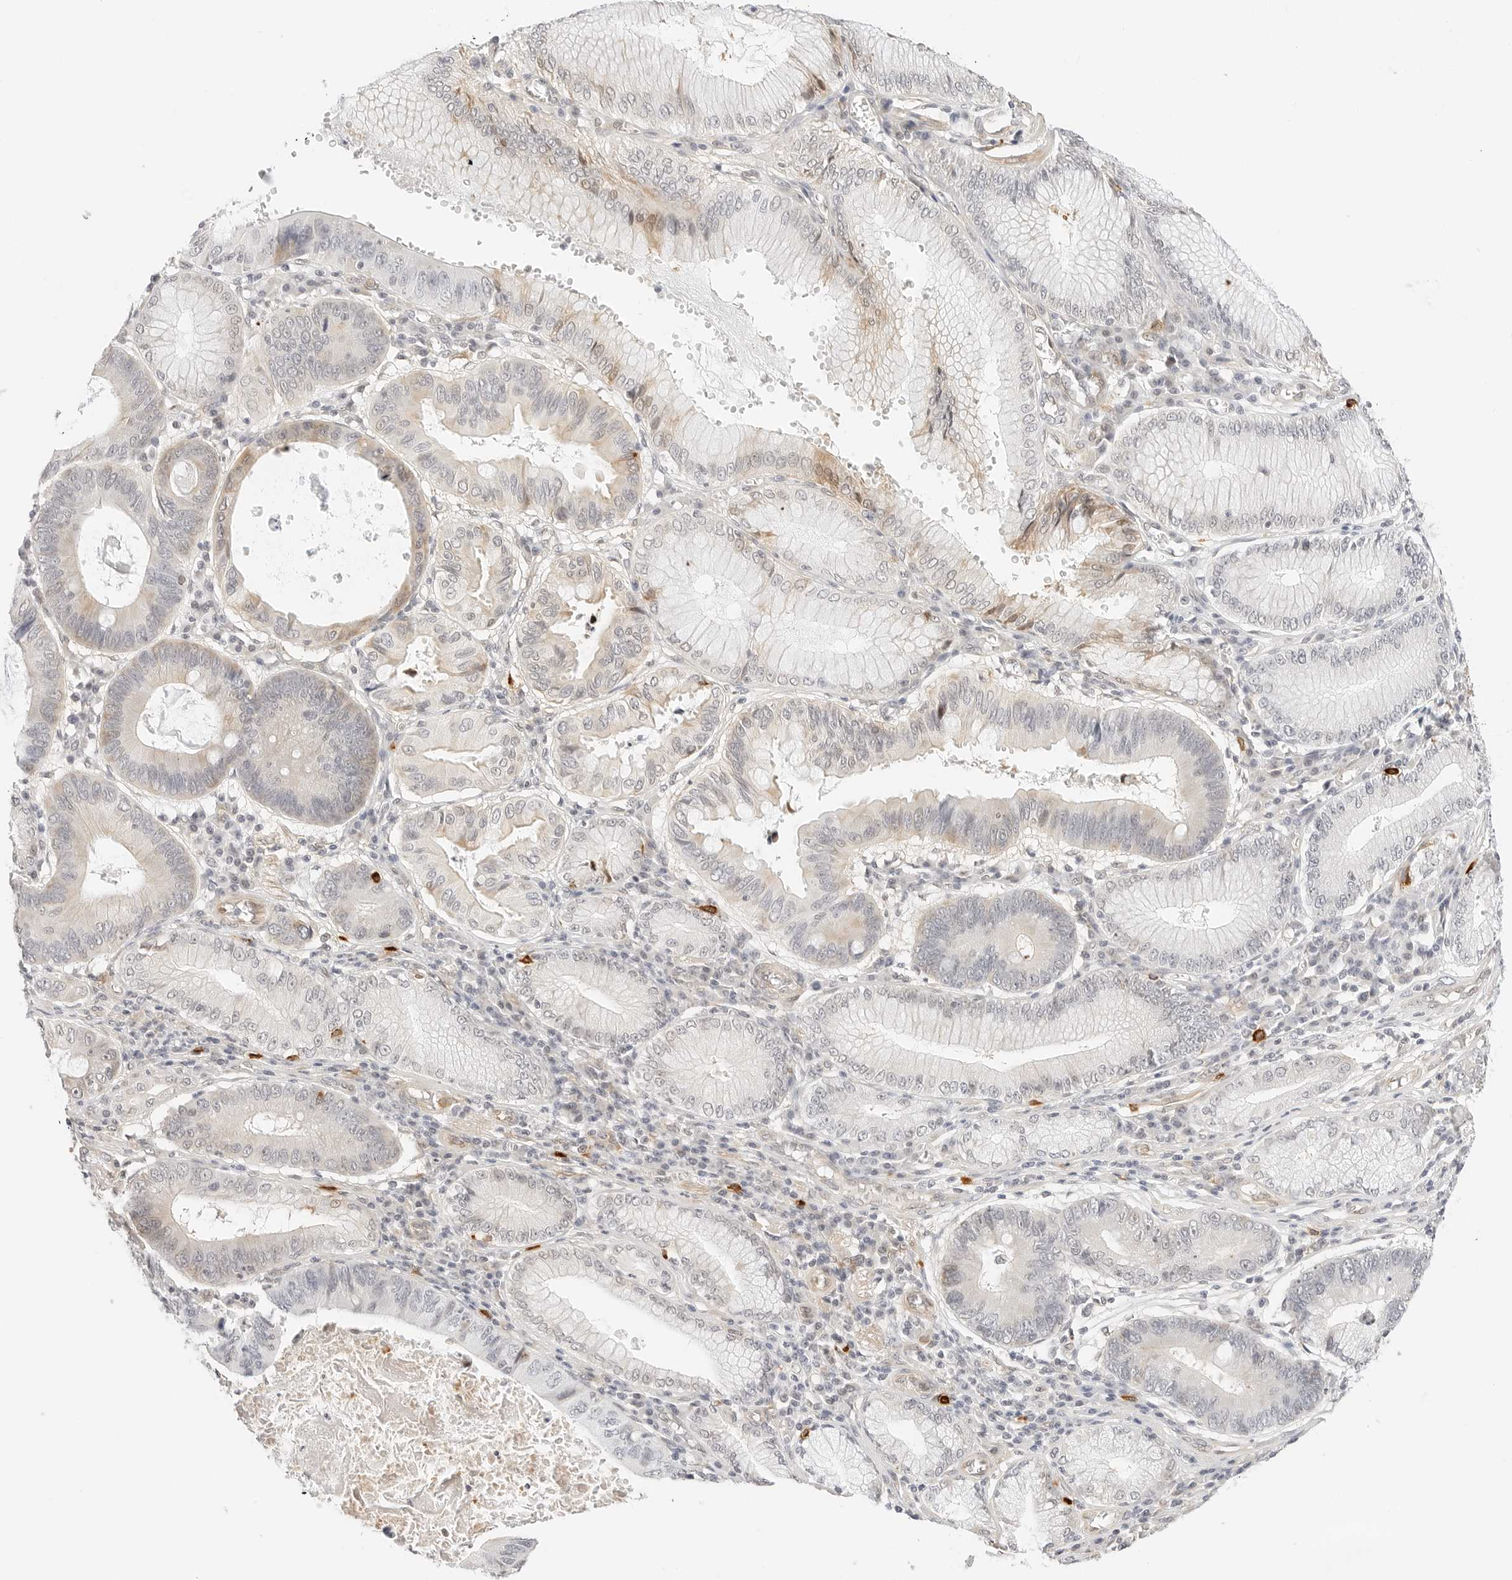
{"staining": {"intensity": "weak", "quantity": "25%-75%", "location": "cytoplasmic/membranous,nuclear"}, "tissue": "stomach cancer", "cell_type": "Tumor cells", "image_type": "cancer", "snomed": [{"axis": "morphology", "description": "Adenocarcinoma, NOS"}, {"axis": "topography", "description": "Stomach"}], "caption": "Brown immunohistochemical staining in human stomach adenocarcinoma exhibits weak cytoplasmic/membranous and nuclear staining in about 25%-75% of tumor cells. The staining was performed using DAB (3,3'-diaminobenzidine), with brown indicating positive protein expression. Nuclei are stained blue with hematoxylin.", "gene": "TEKT2", "patient": {"sex": "male", "age": 59}}